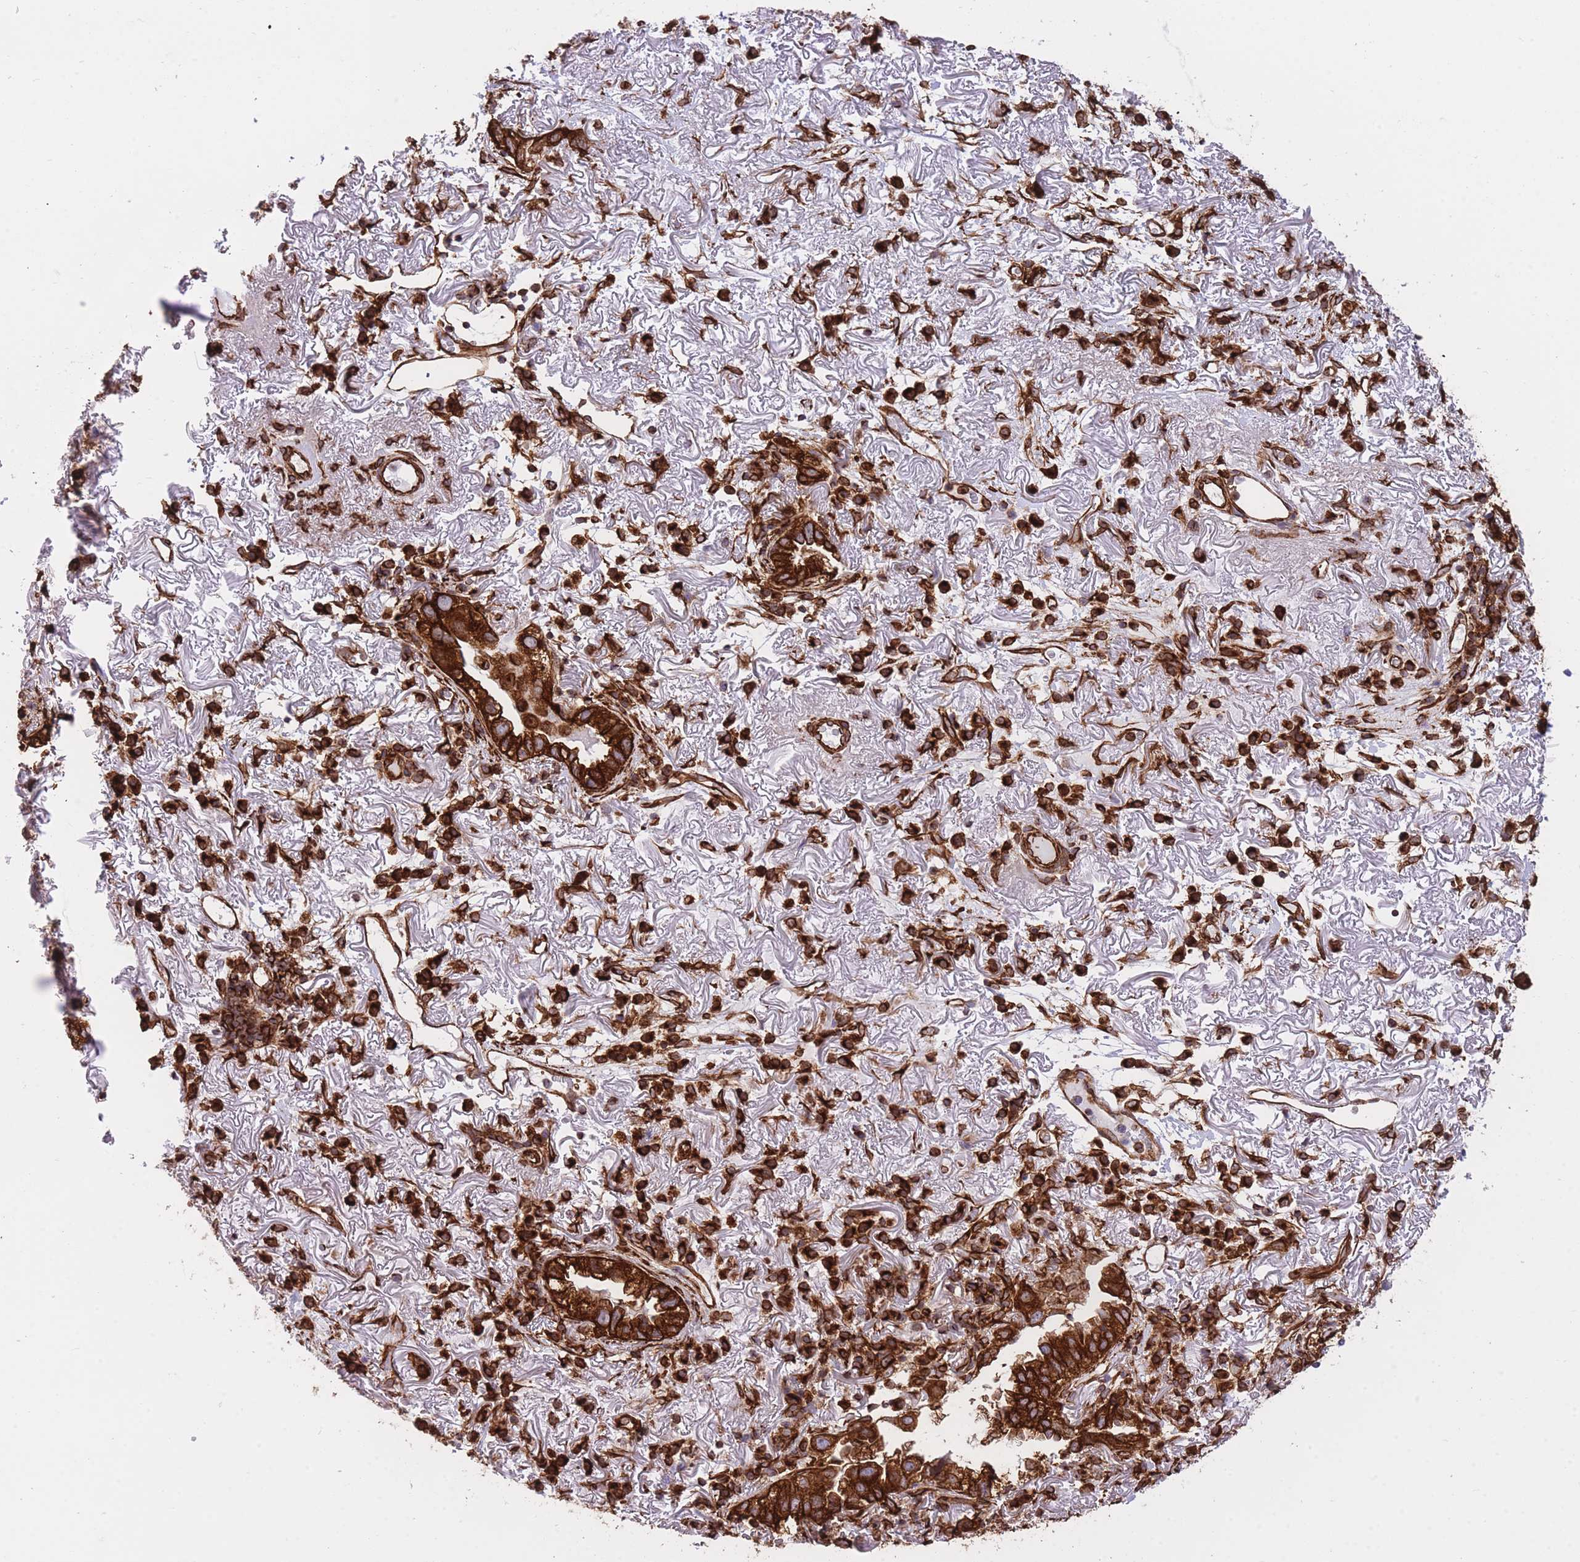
{"staining": {"intensity": "strong", "quantity": ">75%", "location": "cytoplasmic/membranous"}, "tissue": "lung cancer", "cell_type": "Tumor cells", "image_type": "cancer", "snomed": [{"axis": "morphology", "description": "Adenocarcinoma, NOS"}, {"axis": "topography", "description": "Lung"}], "caption": "A brown stain highlights strong cytoplasmic/membranous staining of a protein in human lung adenocarcinoma tumor cells.", "gene": "EXOSC8", "patient": {"sex": "female", "age": 69}}